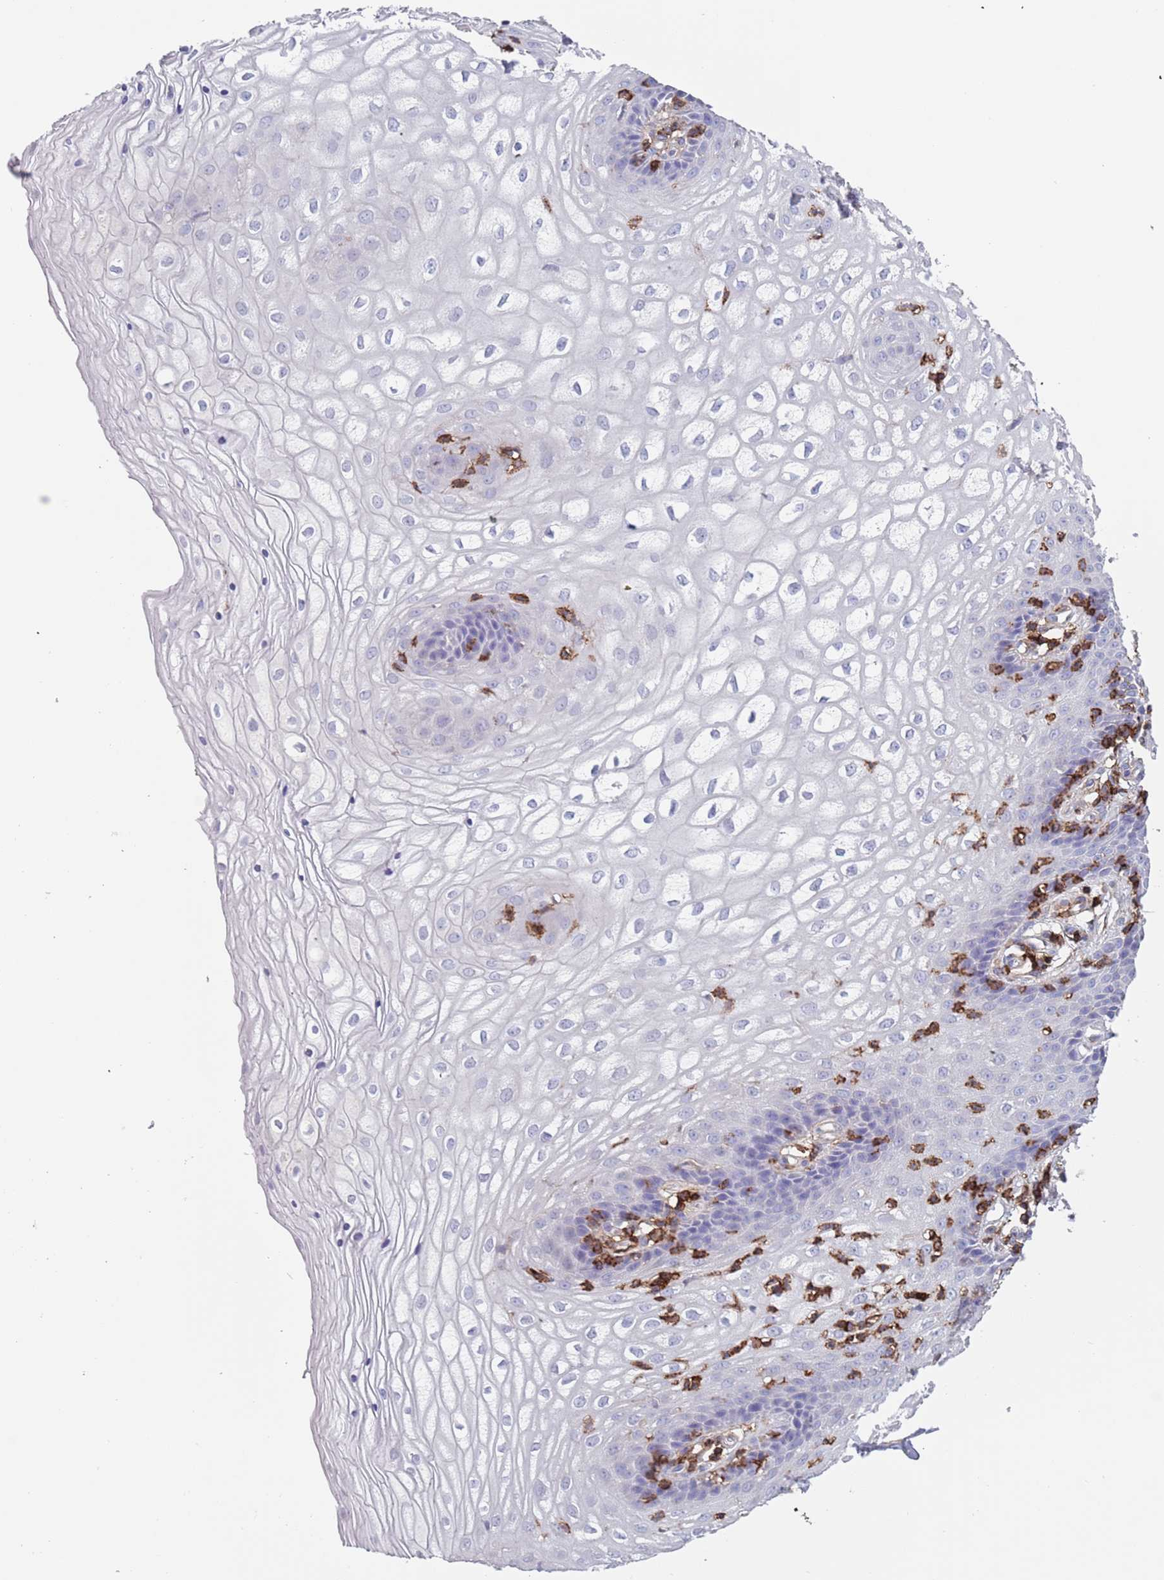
{"staining": {"intensity": "negative", "quantity": "none", "location": "none"}, "tissue": "vagina", "cell_type": "Squamous epithelial cells", "image_type": "normal", "snomed": [{"axis": "morphology", "description": "Normal tissue, NOS"}, {"axis": "topography", "description": "Vagina"}], "caption": "High power microscopy image of an IHC histopathology image of unremarkable vagina, revealing no significant positivity in squamous epithelial cells.", "gene": "RNF144A", "patient": {"sex": "female", "age": 34}}